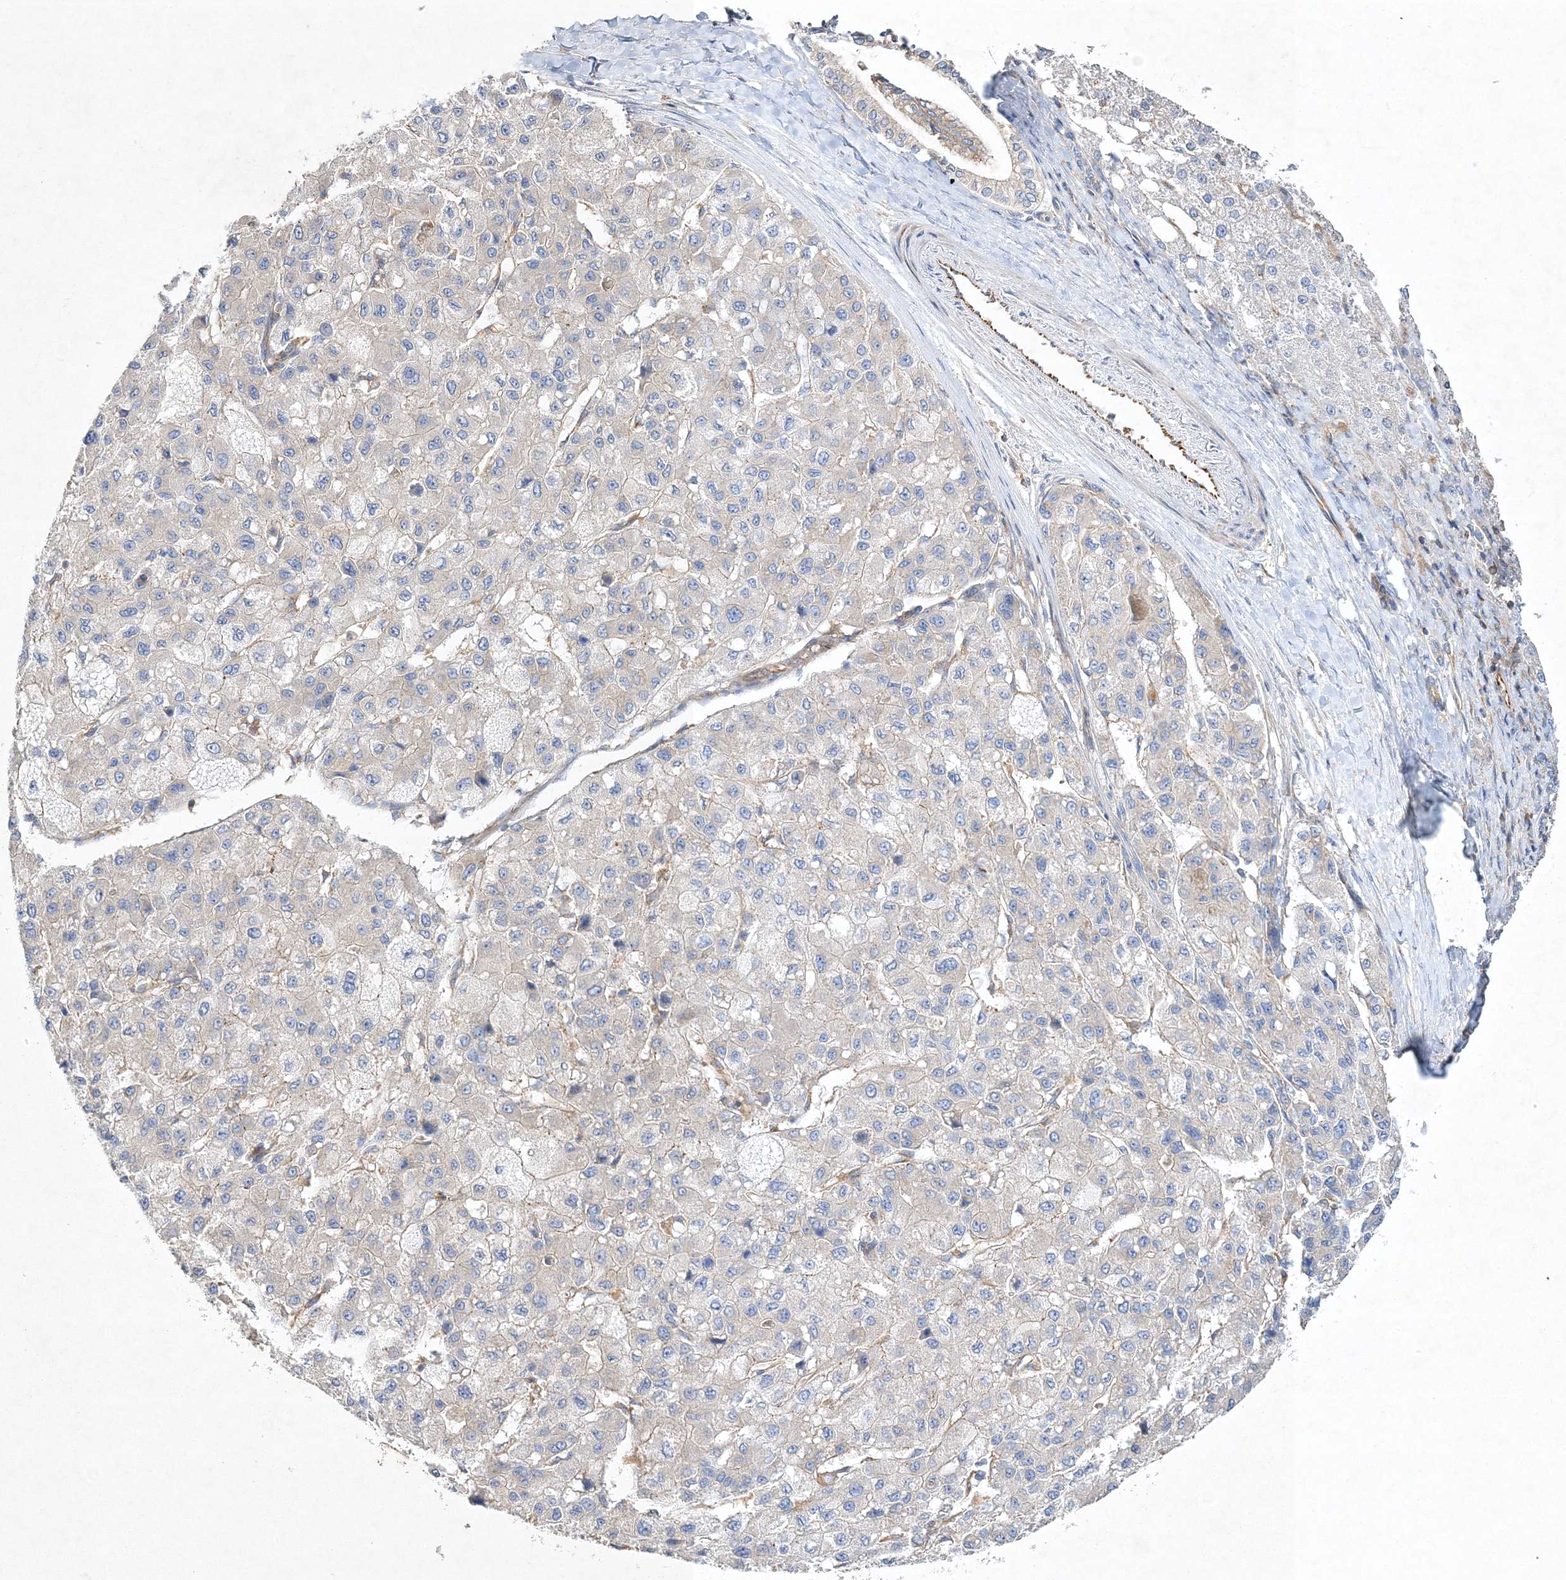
{"staining": {"intensity": "weak", "quantity": "<25%", "location": "cytoplasmic/membranous"}, "tissue": "liver cancer", "cell_type": "Tumor cells", "image_type": "cancer", "snomed": [{"axis": "morphology", "description": "Carcinoma, Hepatocellular, NOS"}, {"axis": "topography", "description": "Liver"}], "caption": "Hepatocellular carcinoma (liver) stained for a protein using immunohistochemistry (IHC) reveals no positivity tumor cells.", "gene": "WDR37", "patient": {"sex": "male", "age": 80}}